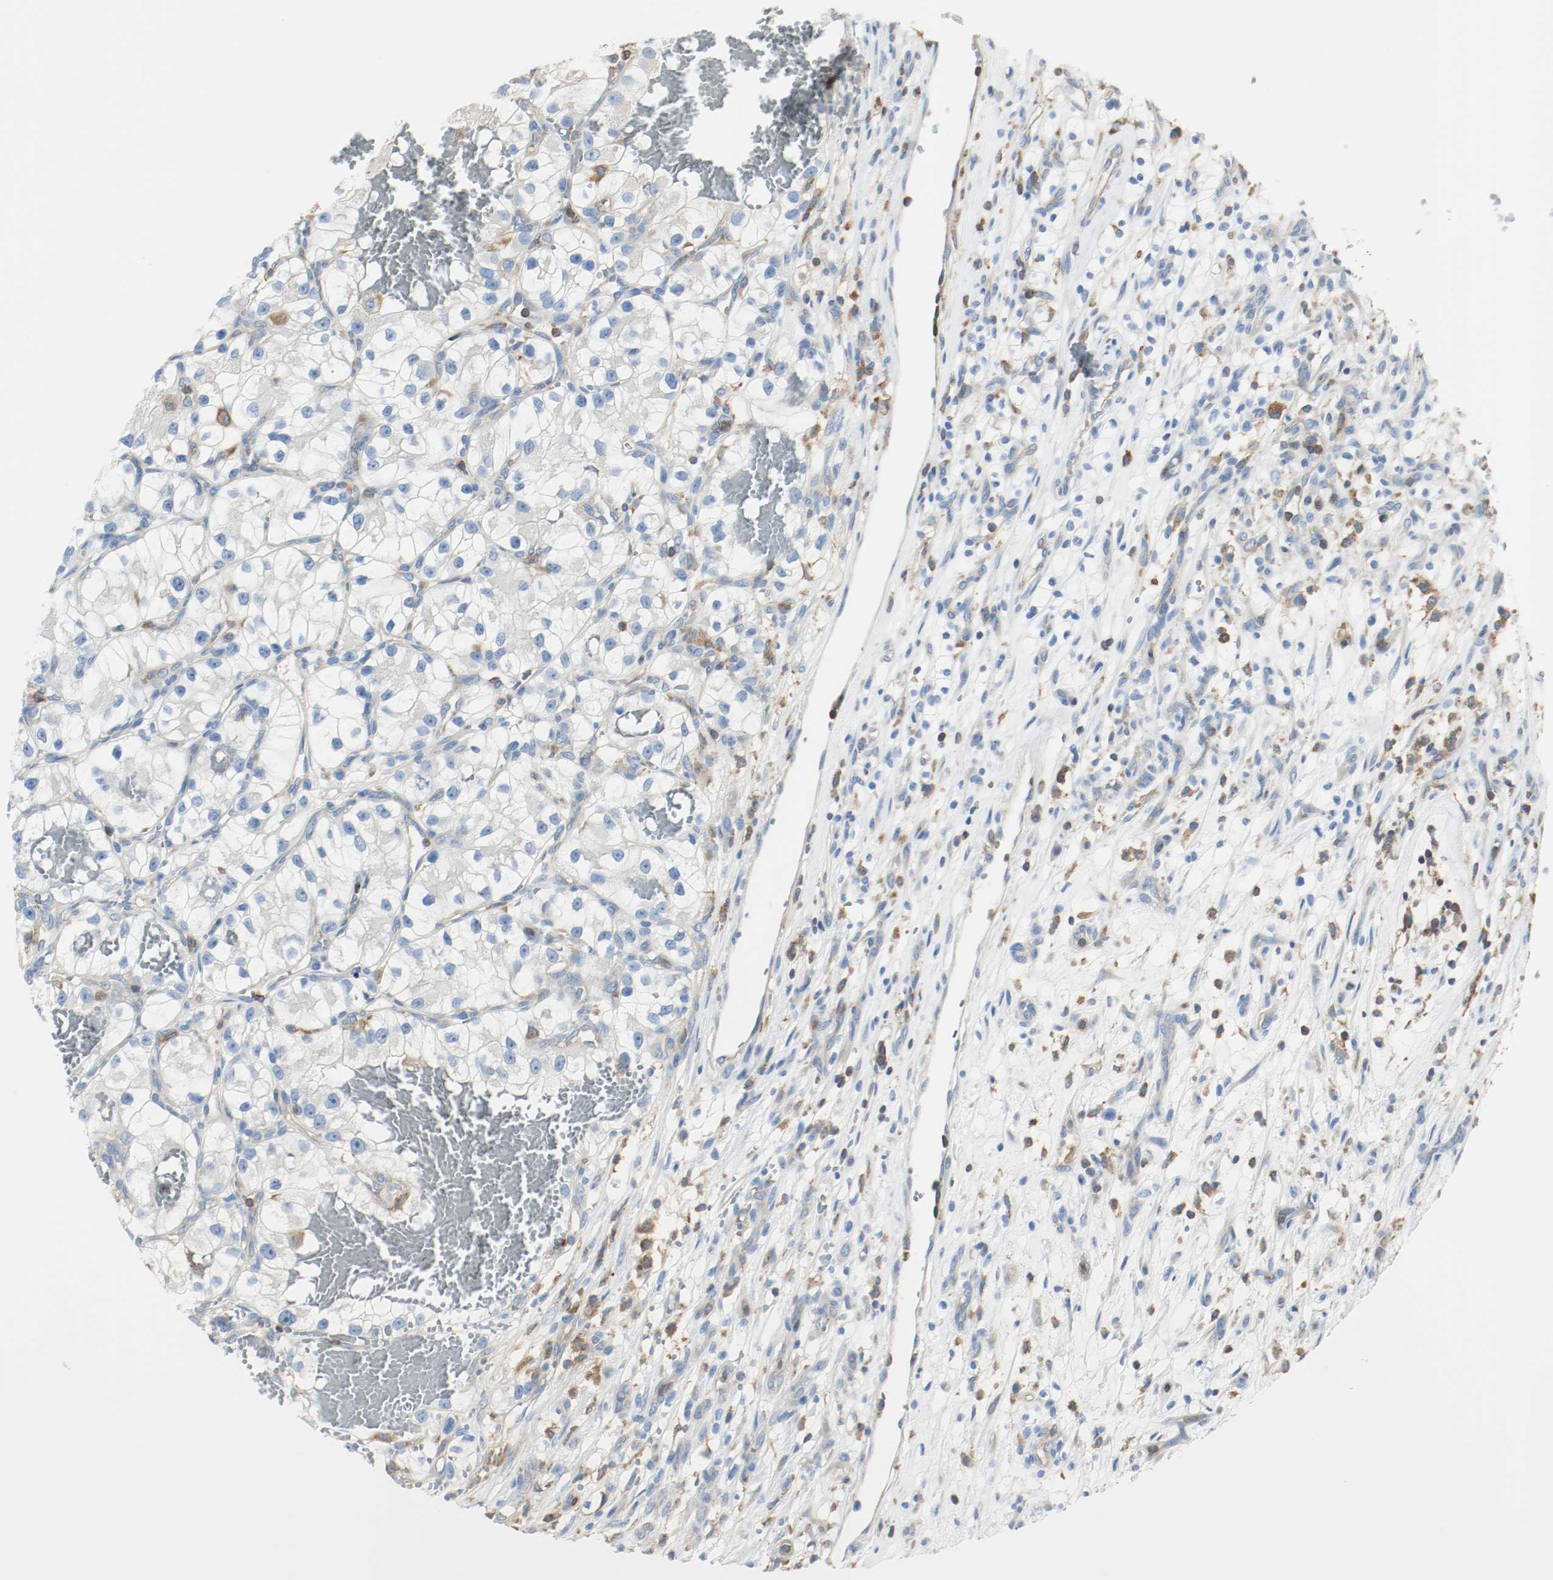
{"staining": {"intensity": "negative", "quantity": "none", "location": "none"}, "tissue": "renal cancer", "cell_type": "Tumor cells", "image_type": "cancer", "snomed": [{"axis": "morphology", "description": "Adenocarcinoma, NOS"}, {"axis": "topography", "description": "Kidney"}], "caption": "The immunohistochemistry micrograph has no significant positivity in tumor cells of renal cancer (adenocarcinoma) tissue. (Brightfield microscopy of DAB (3,3'-diaminobenzidine) IHC at high magnification).", "gene": "ARPC1B", "patient": {"sex": "female", "age": 57}}